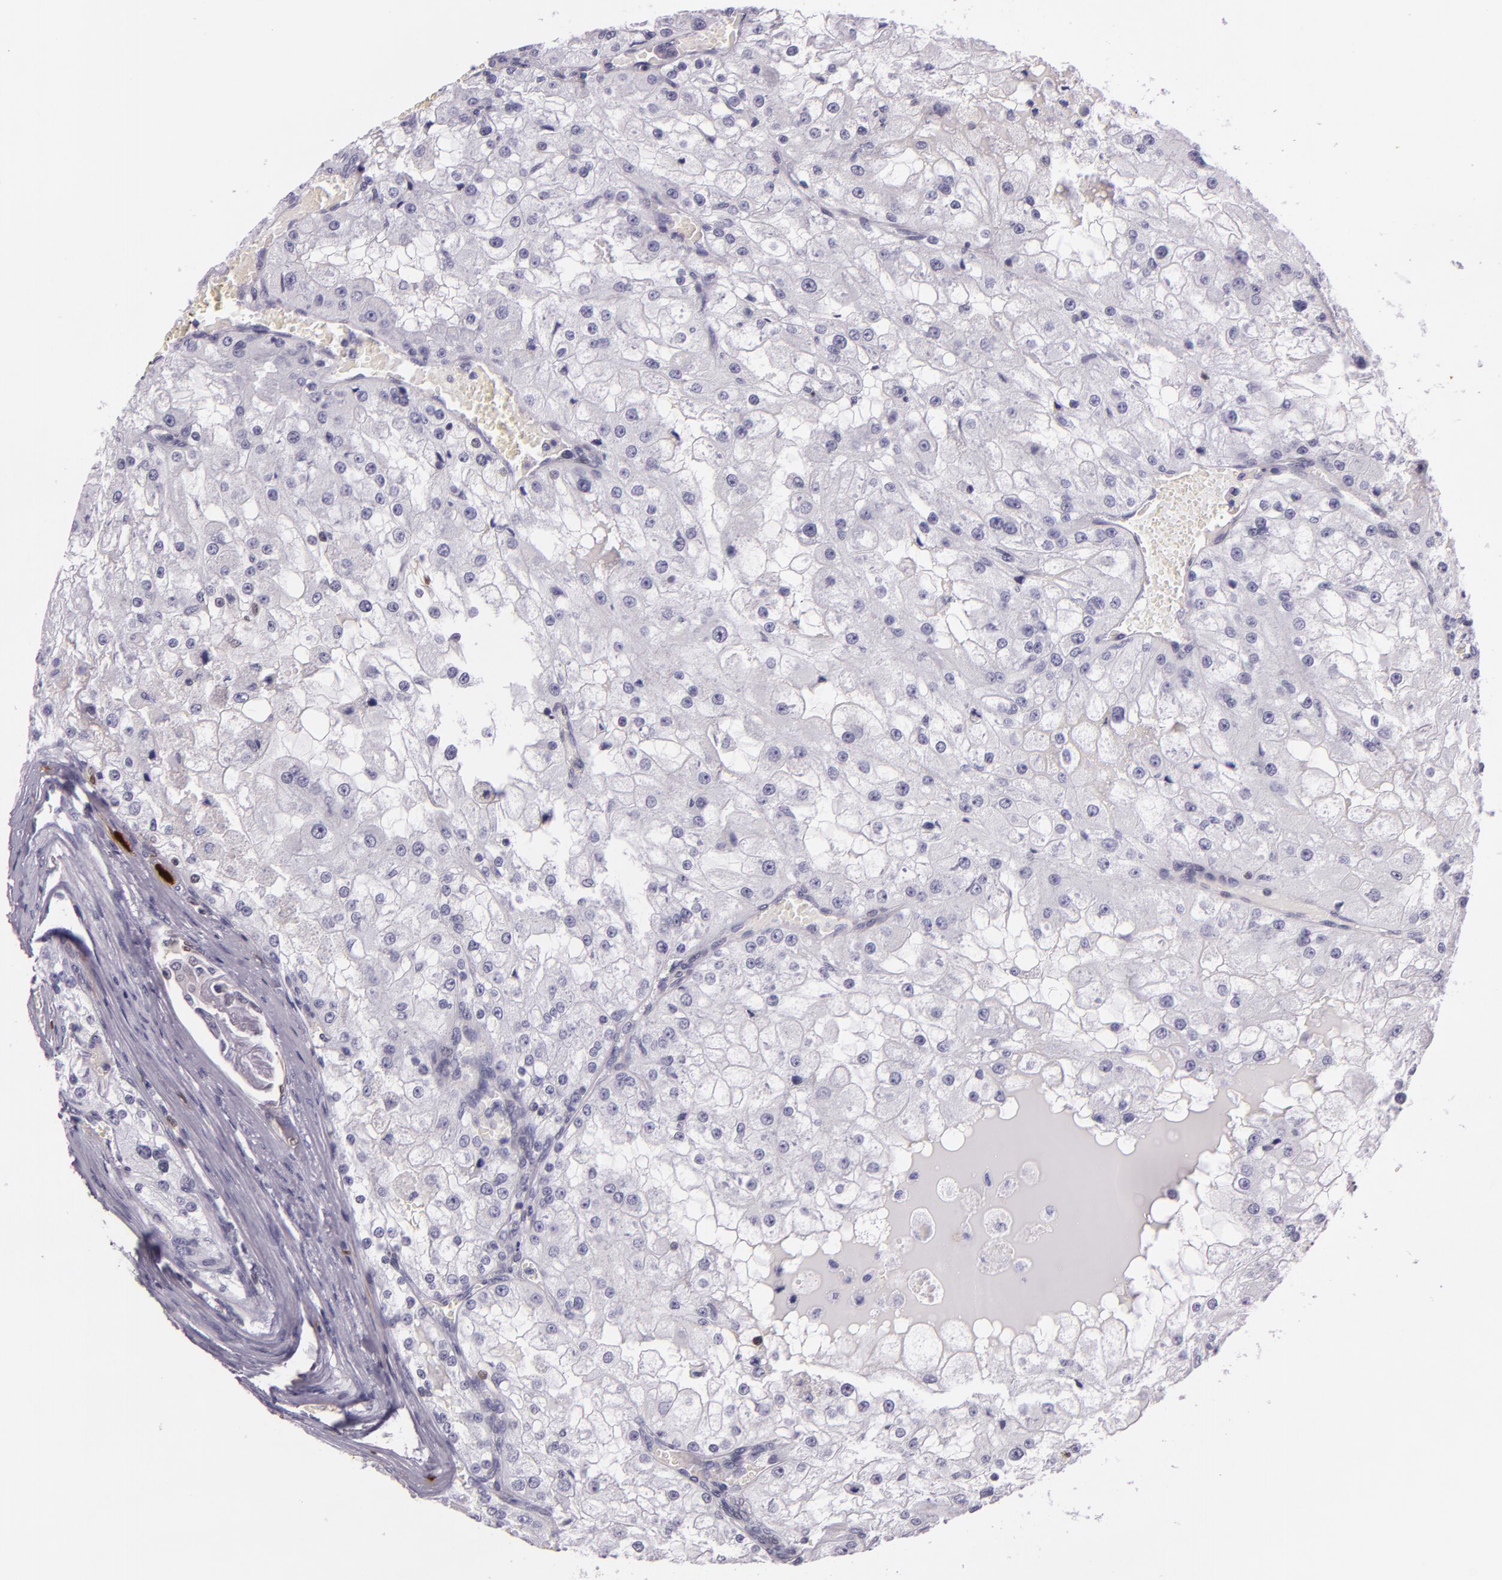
{"staining": {"intensity": "negative", "quantity": "none", "location": "none"}, "tissue": "renal cancer", "cell_type": "Tumor cells", "image_type": "cancer", "snomed": [{"axis": "morphology", "description": "Adenocarcinoma, NOS"}, {"axis": "topography", "description": "Kidney"}], "caption": "Immunohistochemistry (IHC) of human renal cancer (adenocarcinoma) demonstrates no positivity in tumor cells.", "gene": "MT1A", "patient": {"sex": "female", "age": 74}}